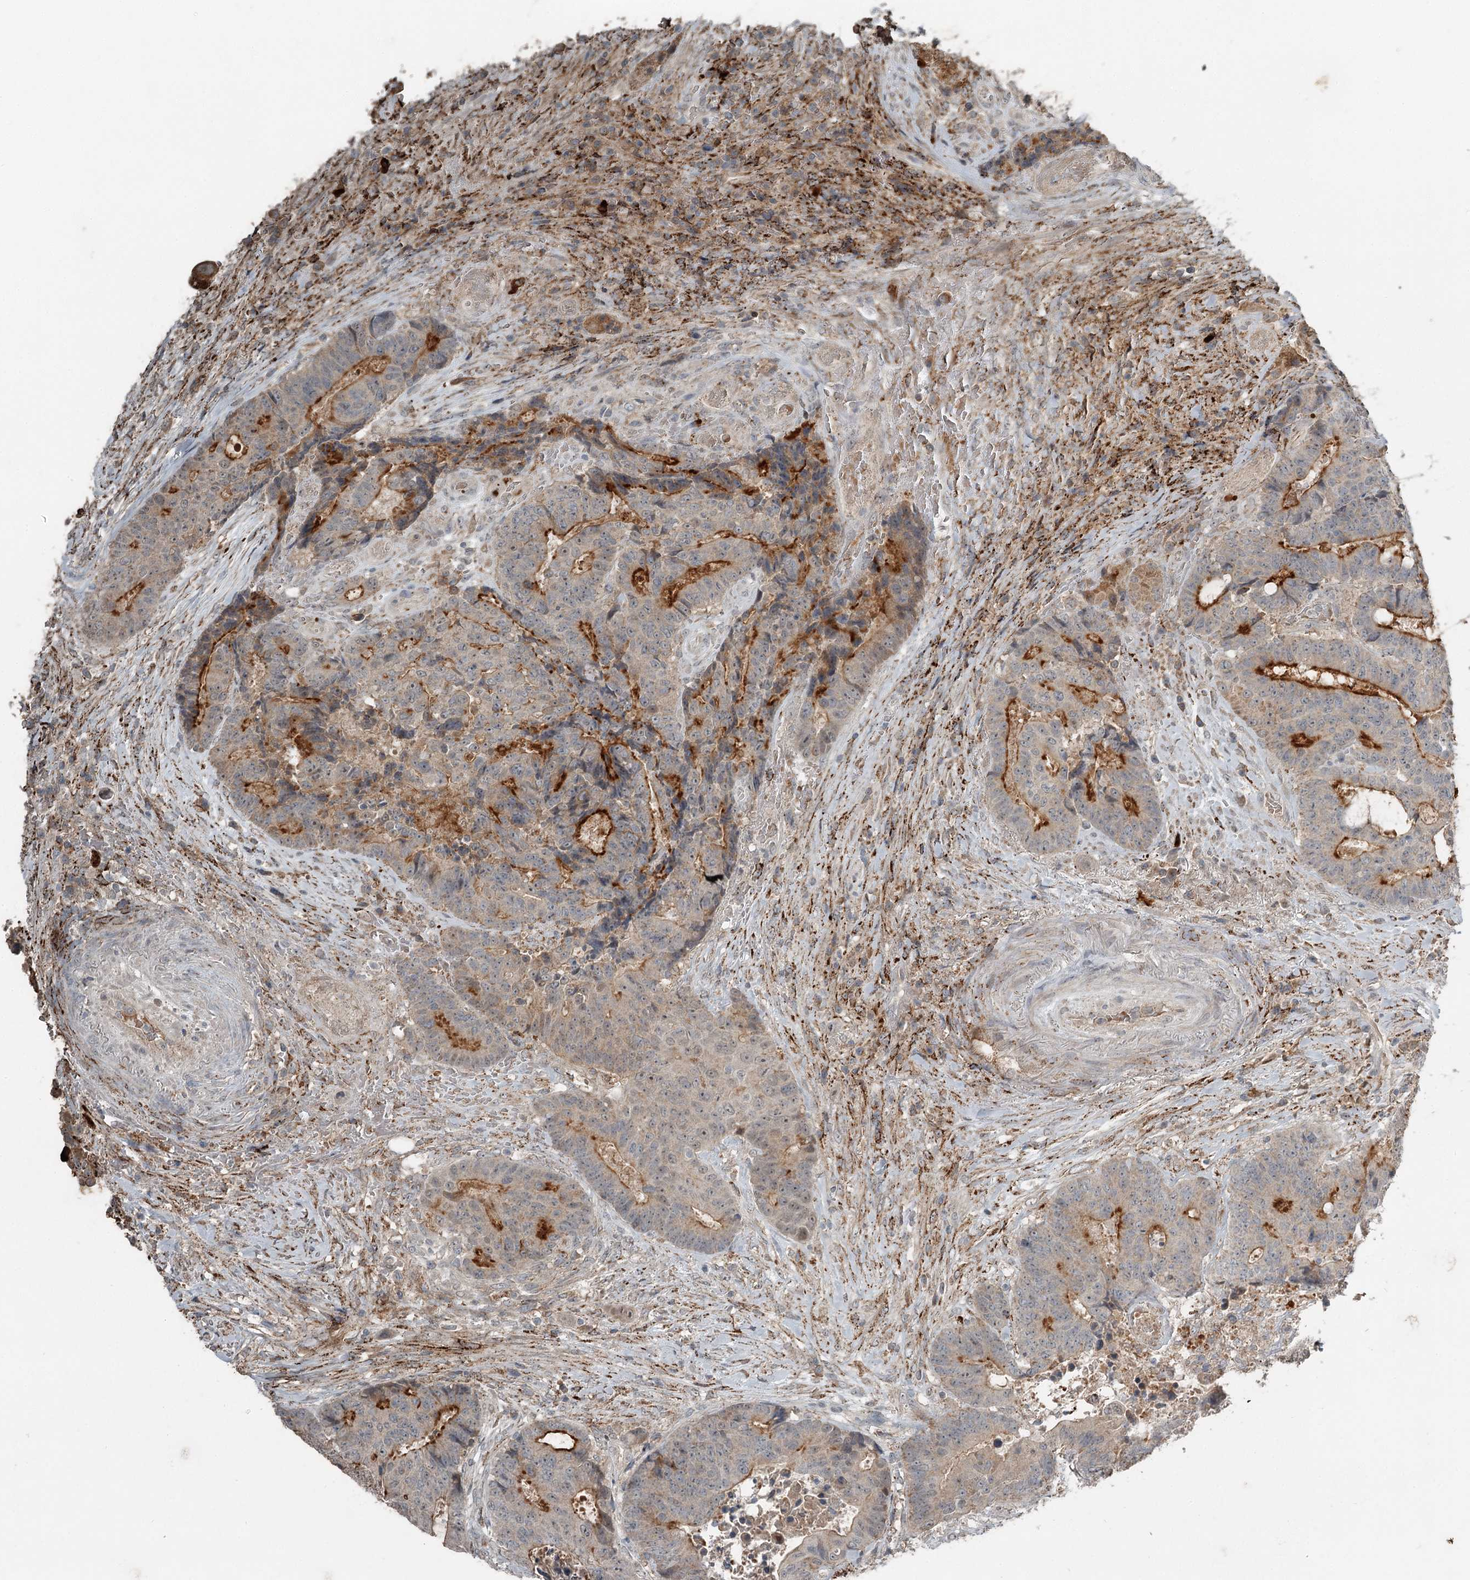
{"staining": {"intensity": "moderate", "quantity": "25%-75%", "location": "cytoplasmic/membranous"}, "tissue": "colorectal cancer", "cell_type": "Tumor cells", "image_type": "cancer", "snomed": [{"axis": "morphology", "description": "Adenocarcinoma, NOS"}, {"axis": "topography", "description": "Rectum"}], "caption": "IHC photomicrograph of neoplastic tissue: colorectal adenocarcinoma stained using immunohistochemistry displays medium levels of moderate protein expression localized specifically in the cytoplasmic/membranous of tumor cells, appearing as a cytoplasmic/membranous brown color.", "gene": "SLC39A8", "patient": {"sex": "male", "age": 69}}